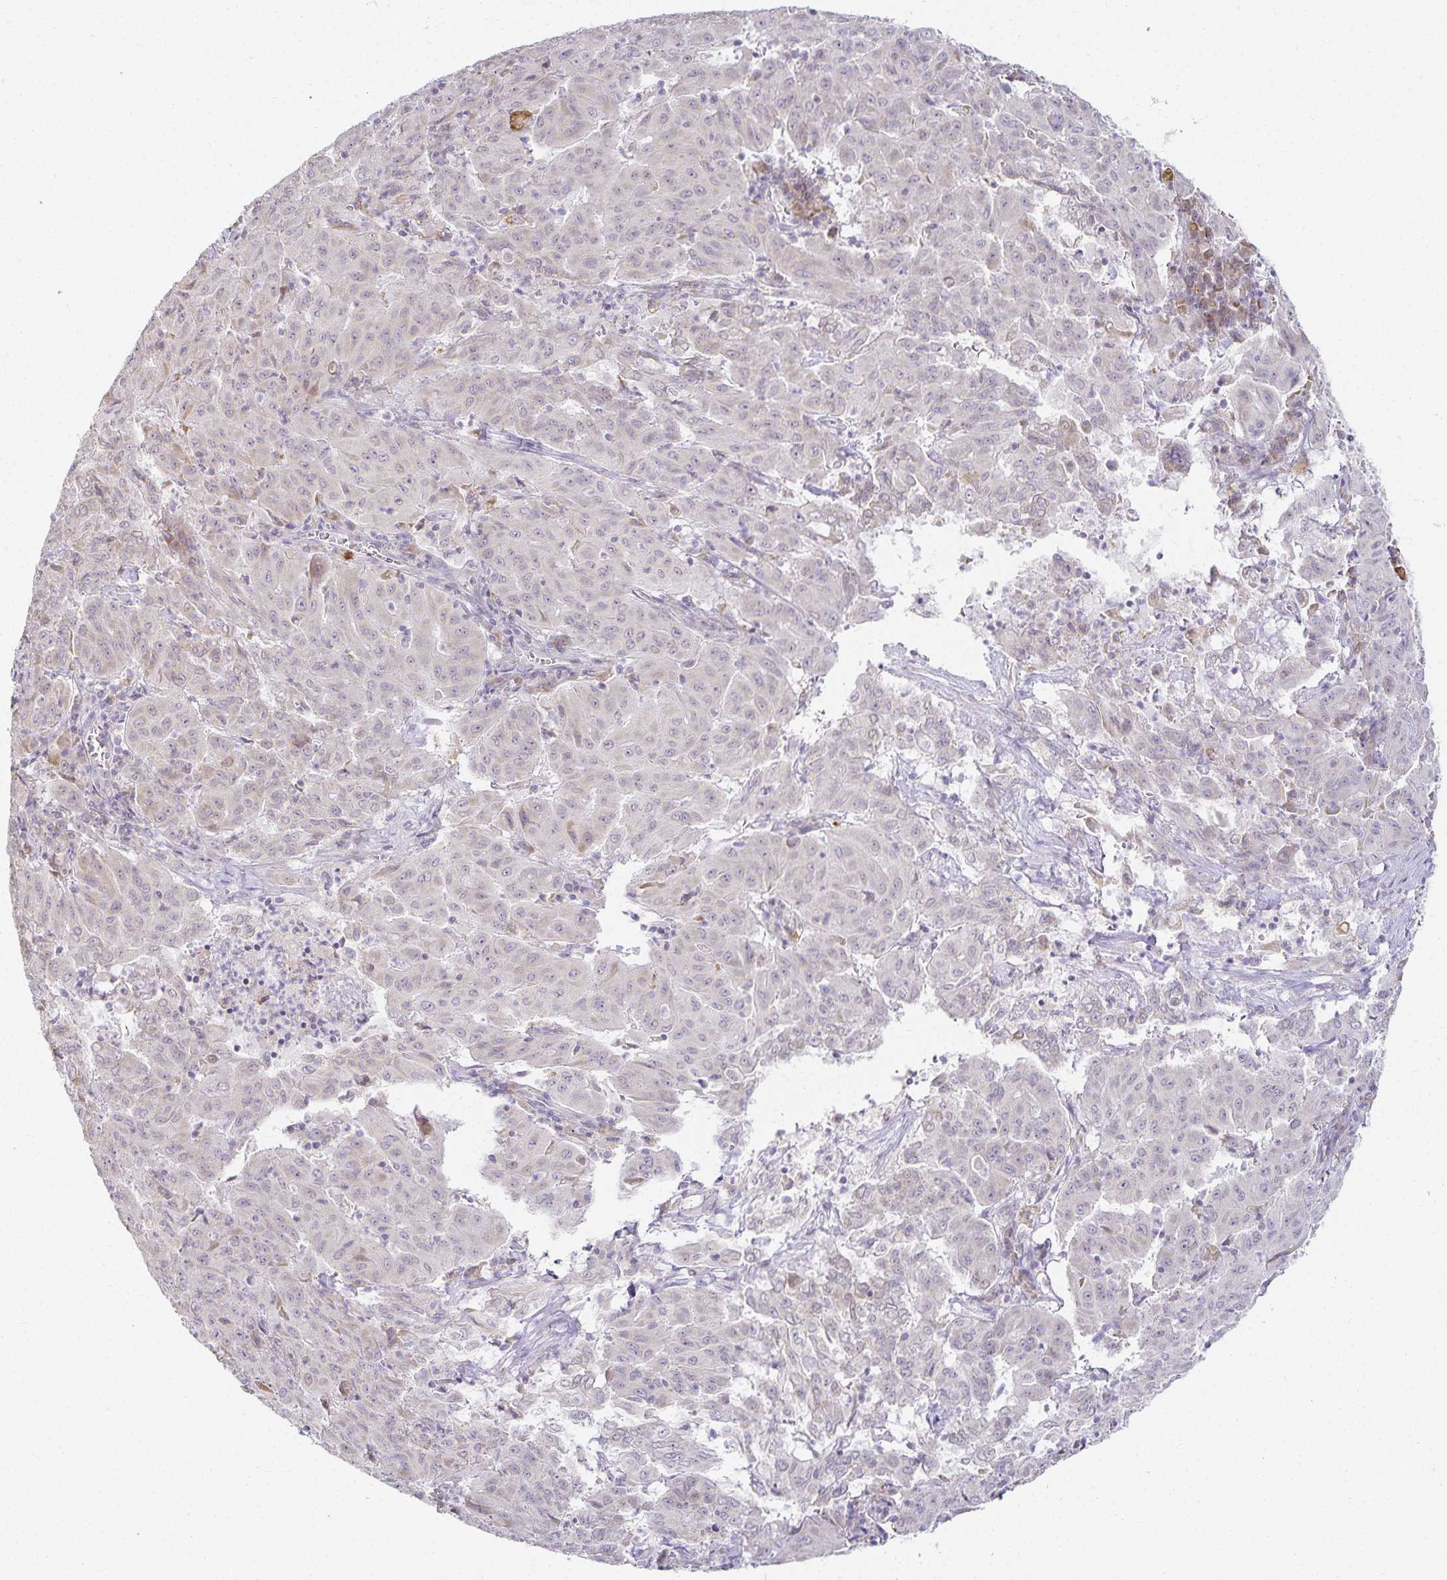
{"staining": {"intensity": "negative", "quantity": "none", "location": "none"}, "tissue": "pancreatic cancer", "cell_type": "Tumor cells", "image_type": "cancer", "snomed": [{"axis": "morphology", "description": "Adenocarcinoma, NOS"}, {"axis": "topography", "description": "Pancreas"}], "caption": "Tumor cells are negative for brown protein staining in pancreatic cancer.", "gene": "GP2", "patient": {"sex": "male", "age": 63}}